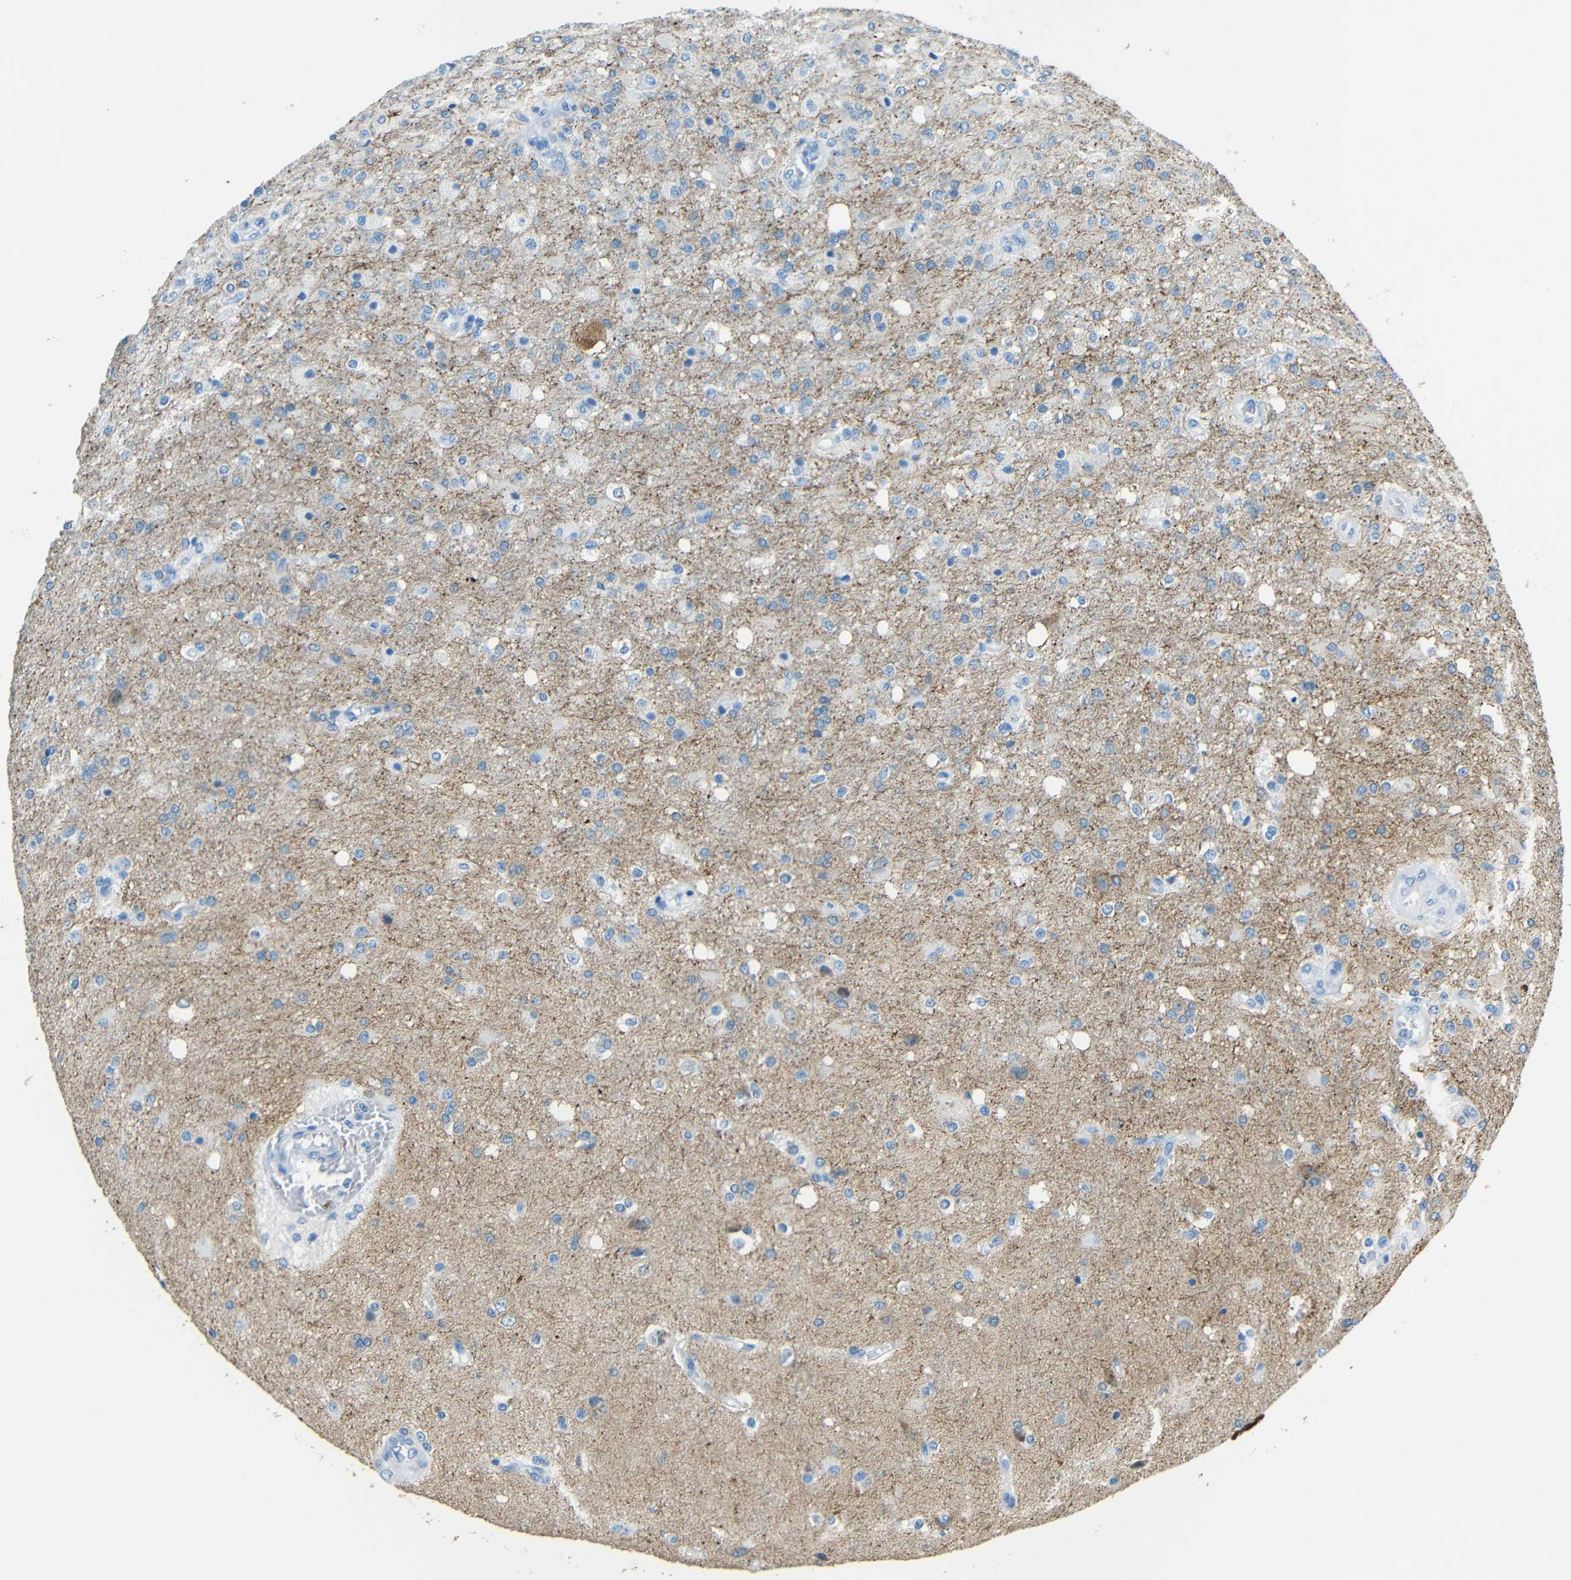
{"staining": {"intensity": "weak", "quantity": "<25%", "location": "cytoplasmic/membranous"}, "tissue": "glioma", "cell_type": "Tumor cells", "image_type": "cancer", "snomed": [{"axis": "morphology", "description": "Normal tissue, NOS"}, {"axis": "morphology", "description": "Glioma, malignant, High grade"}, {"axis": "topography", "description": "Cerebral cortex"}], "caption": "Human high-grade glioma (malignant) stained for a protein using IHC shows no expression in tumor cells.", "gene": "TUBB4B", "patient": {"sex": "male", "age": 77}}